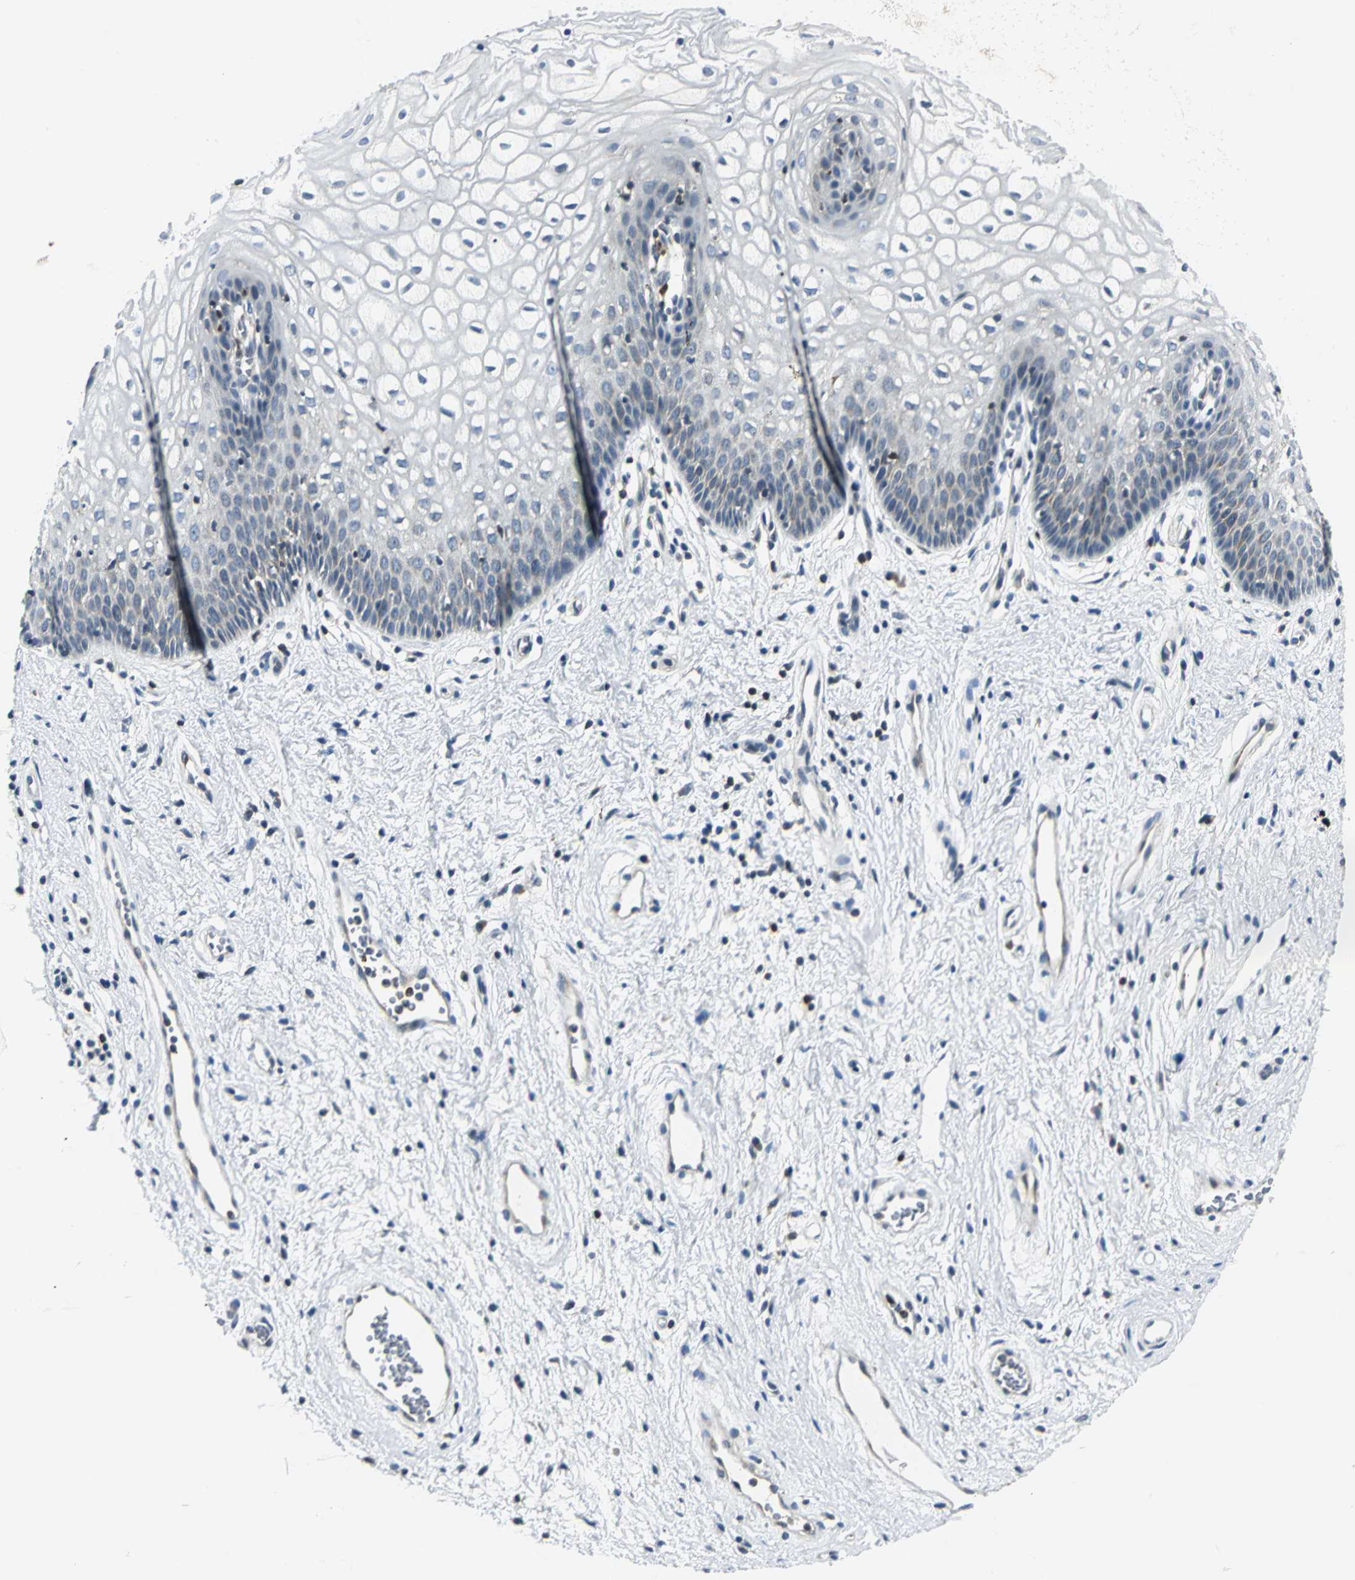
{"staining": {"intensity": "negative", "quantity": "none", "location": "none"}, "tissue": "vagina", "cell_type": "Squamous epithelial cells", "image_type": "normal", "snomed": [{"axis": "morphology", "description": "Normal tissue, NOS"}, {"axis": "topography", "description": "Vagina"}], "caption": "Protein analysis of normal vagina exhibits no significant staining in squamous epithelial cells.", "gene": "USP40", "patient": {"sex": "female", "age": 34}}